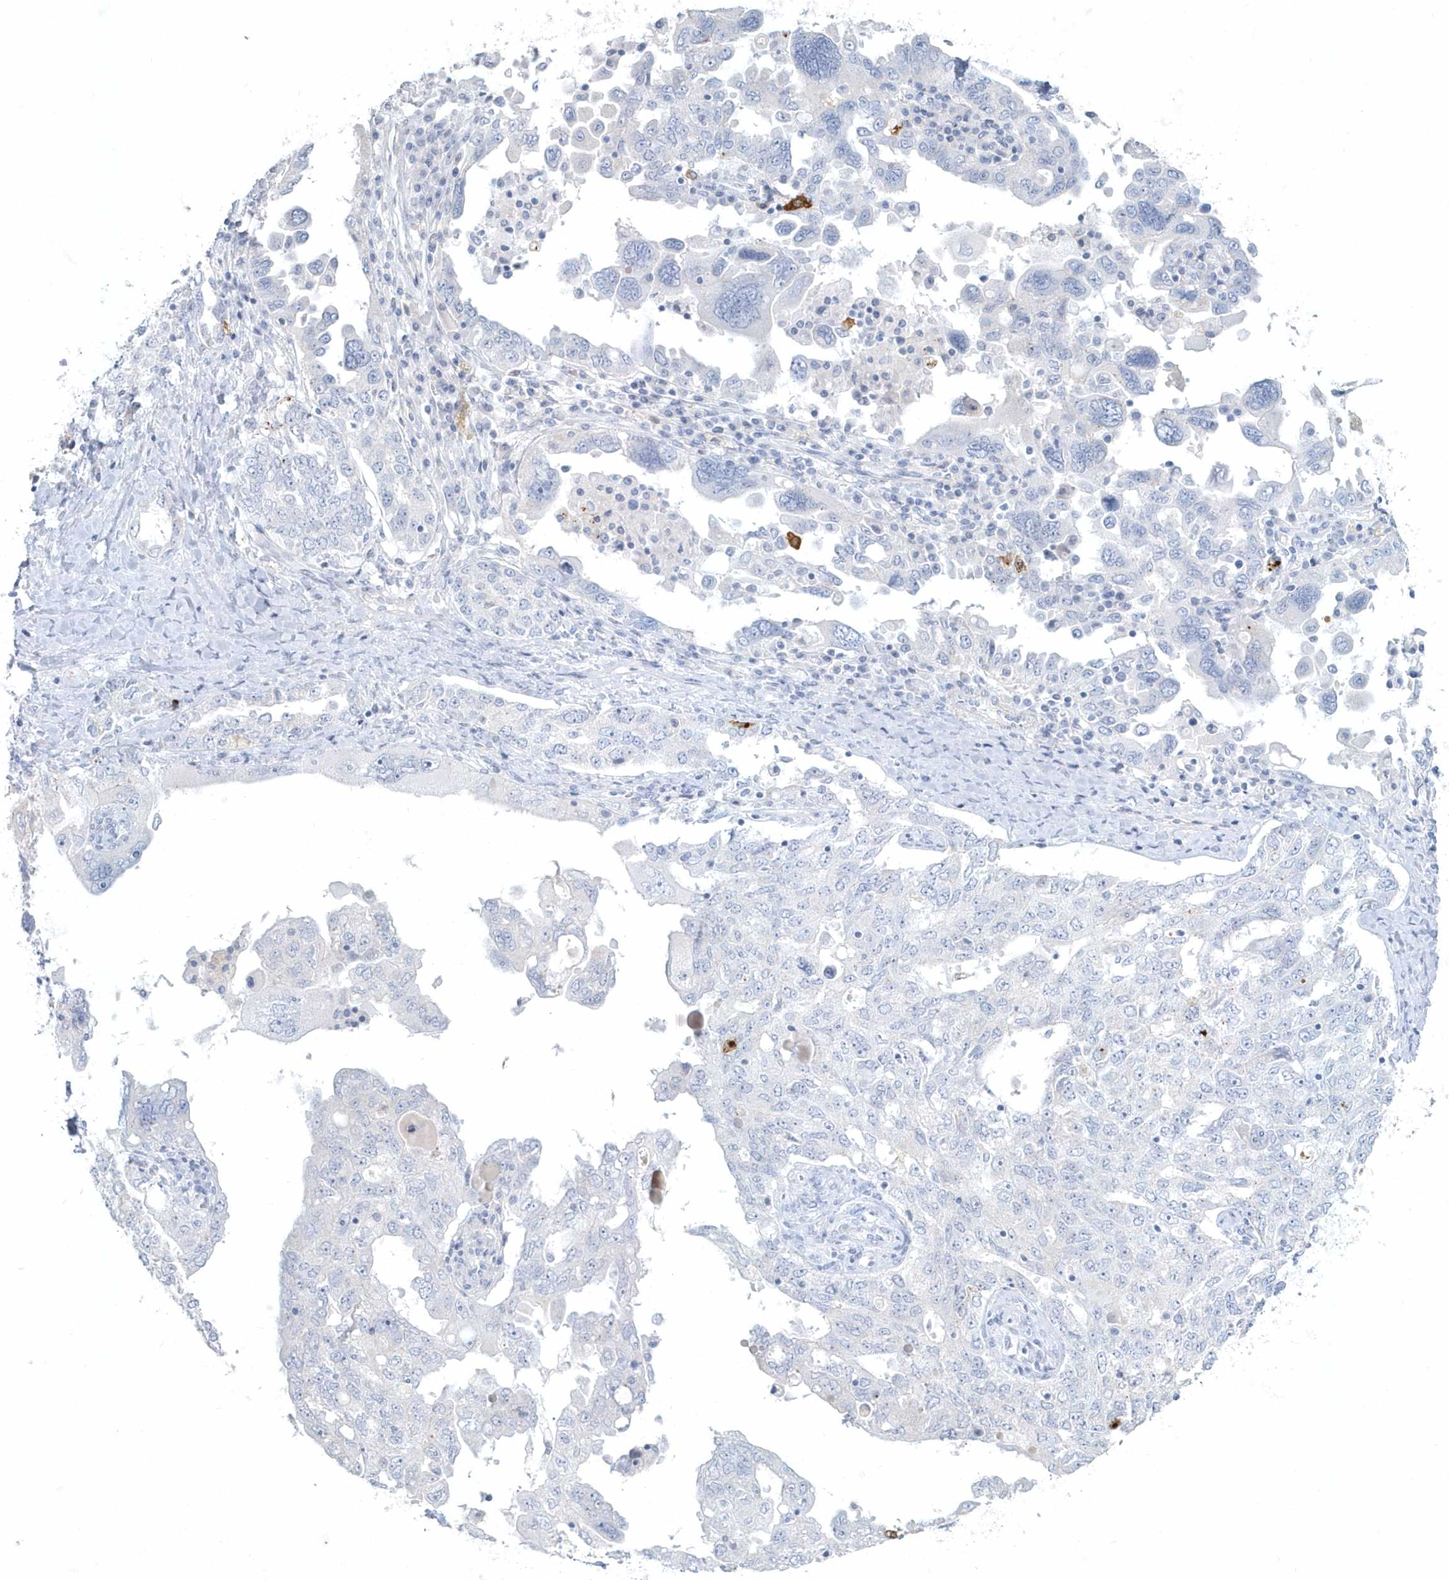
{"staining": {"intensity": "negative", "quantity": "none", "location": "none"}, "tissue": "ovarian cancer", "cell_type": "Tumor cells", "image_type": "cancer", "snomed": [{"axis": "morphology", "description": "Carcinoma, endometroid"}, {"axis": "topography", "description": "Ovary"}], "caption": "This is a micrograph of immunohistochemistry (IHC) staining of ovarian cancer, which shows no staining in tumor cells.", "gene": "MYOT", "patient": {"sex": "female", "age": 62}}